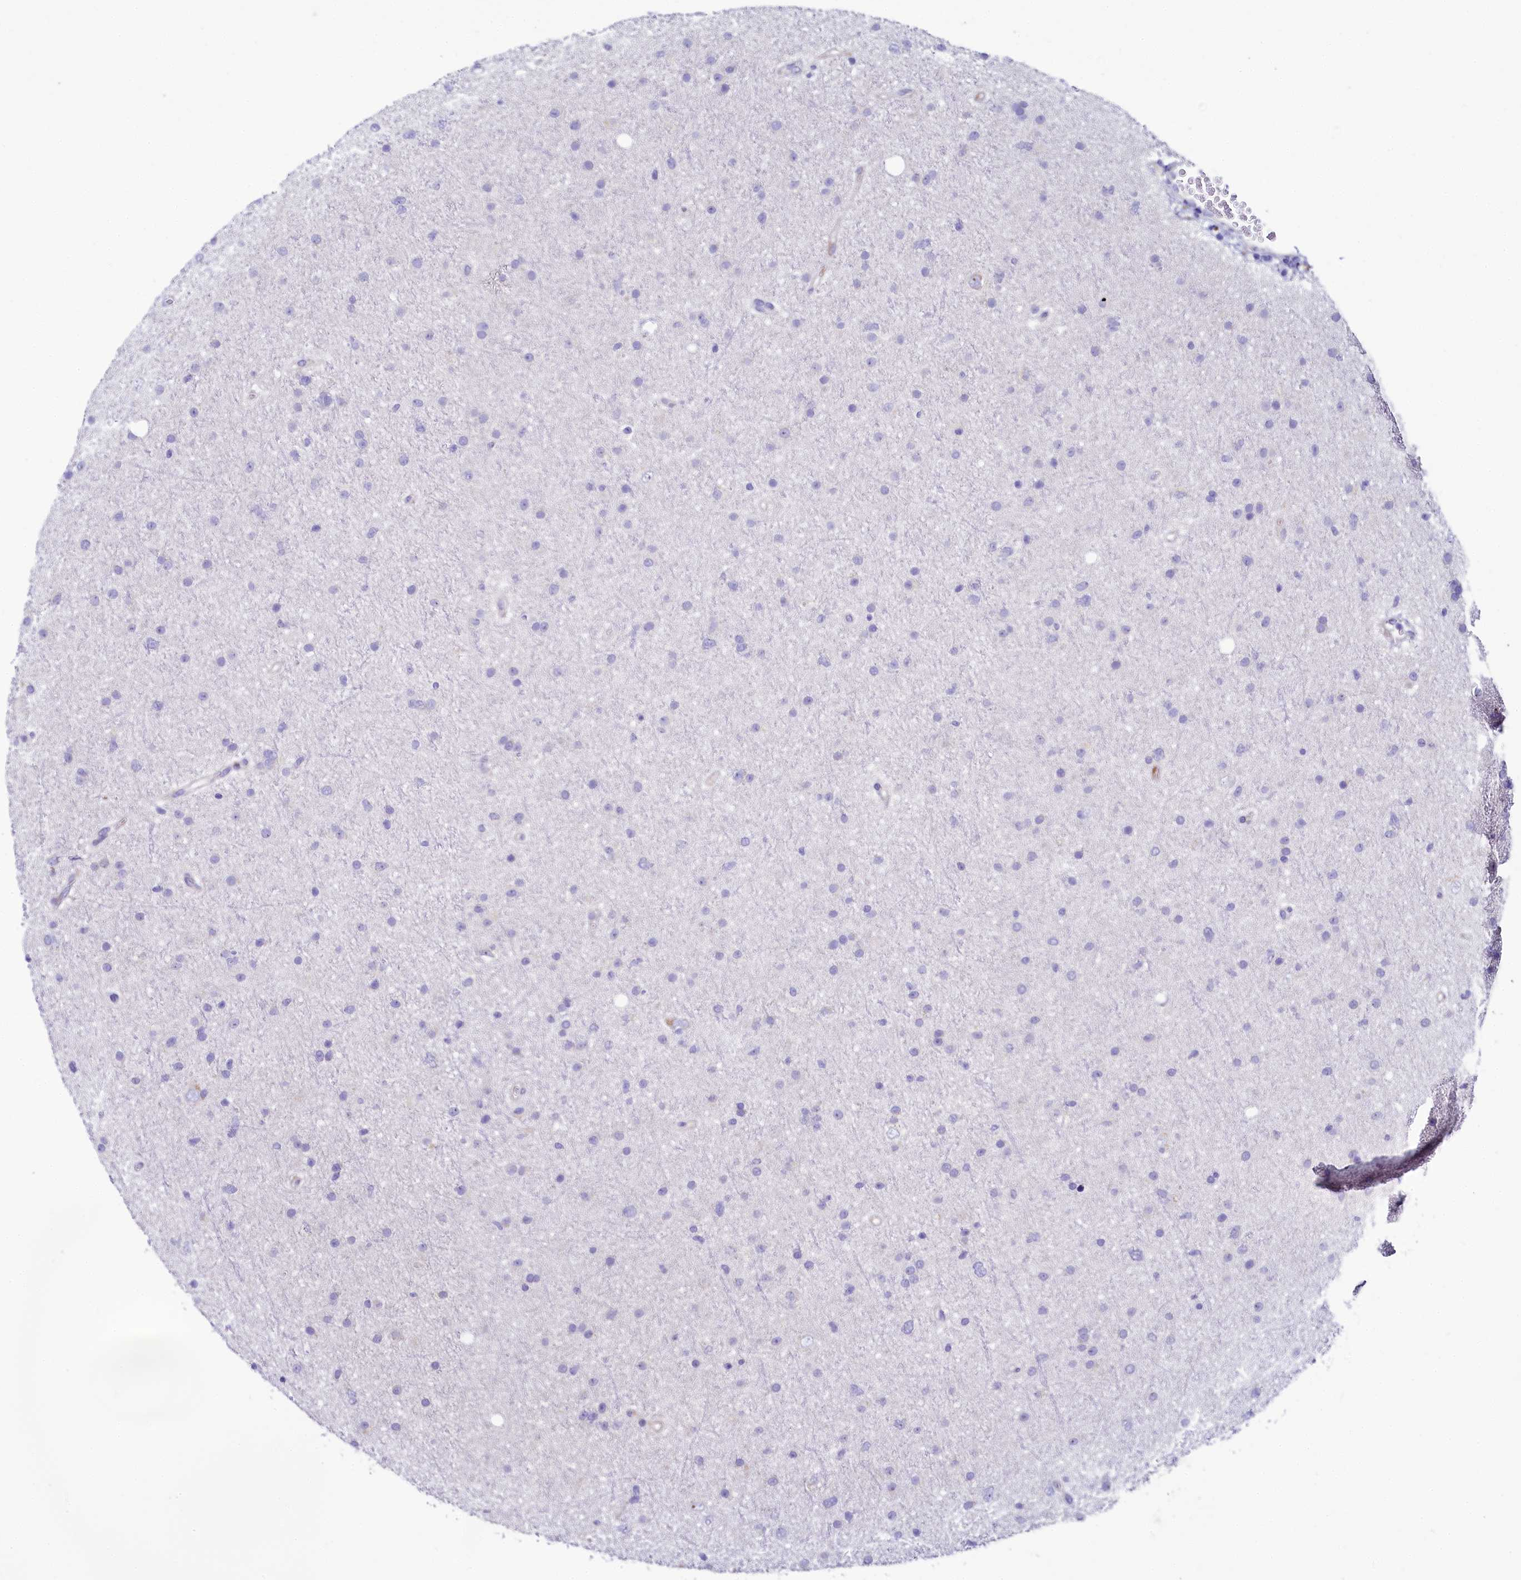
{"staining": {"intensity": "negative", "quantity": "none", "location": "none"}, "tissue": "glioma", "cell_type": "Tumor cells", "image_type": "cancer", "snomed": [{"axis": "morphology", "description": "Glioma, malignant, Low grade"}, {"axis": "topography", "description": "Cerebral cortex"}], "caption": "Immunohistochemical staining of malignant low-grade glioma demonstrates no significant expression in tumor cells.", "gene": "SH3TC2", "patient": {"sex": "female", "age": 39}}